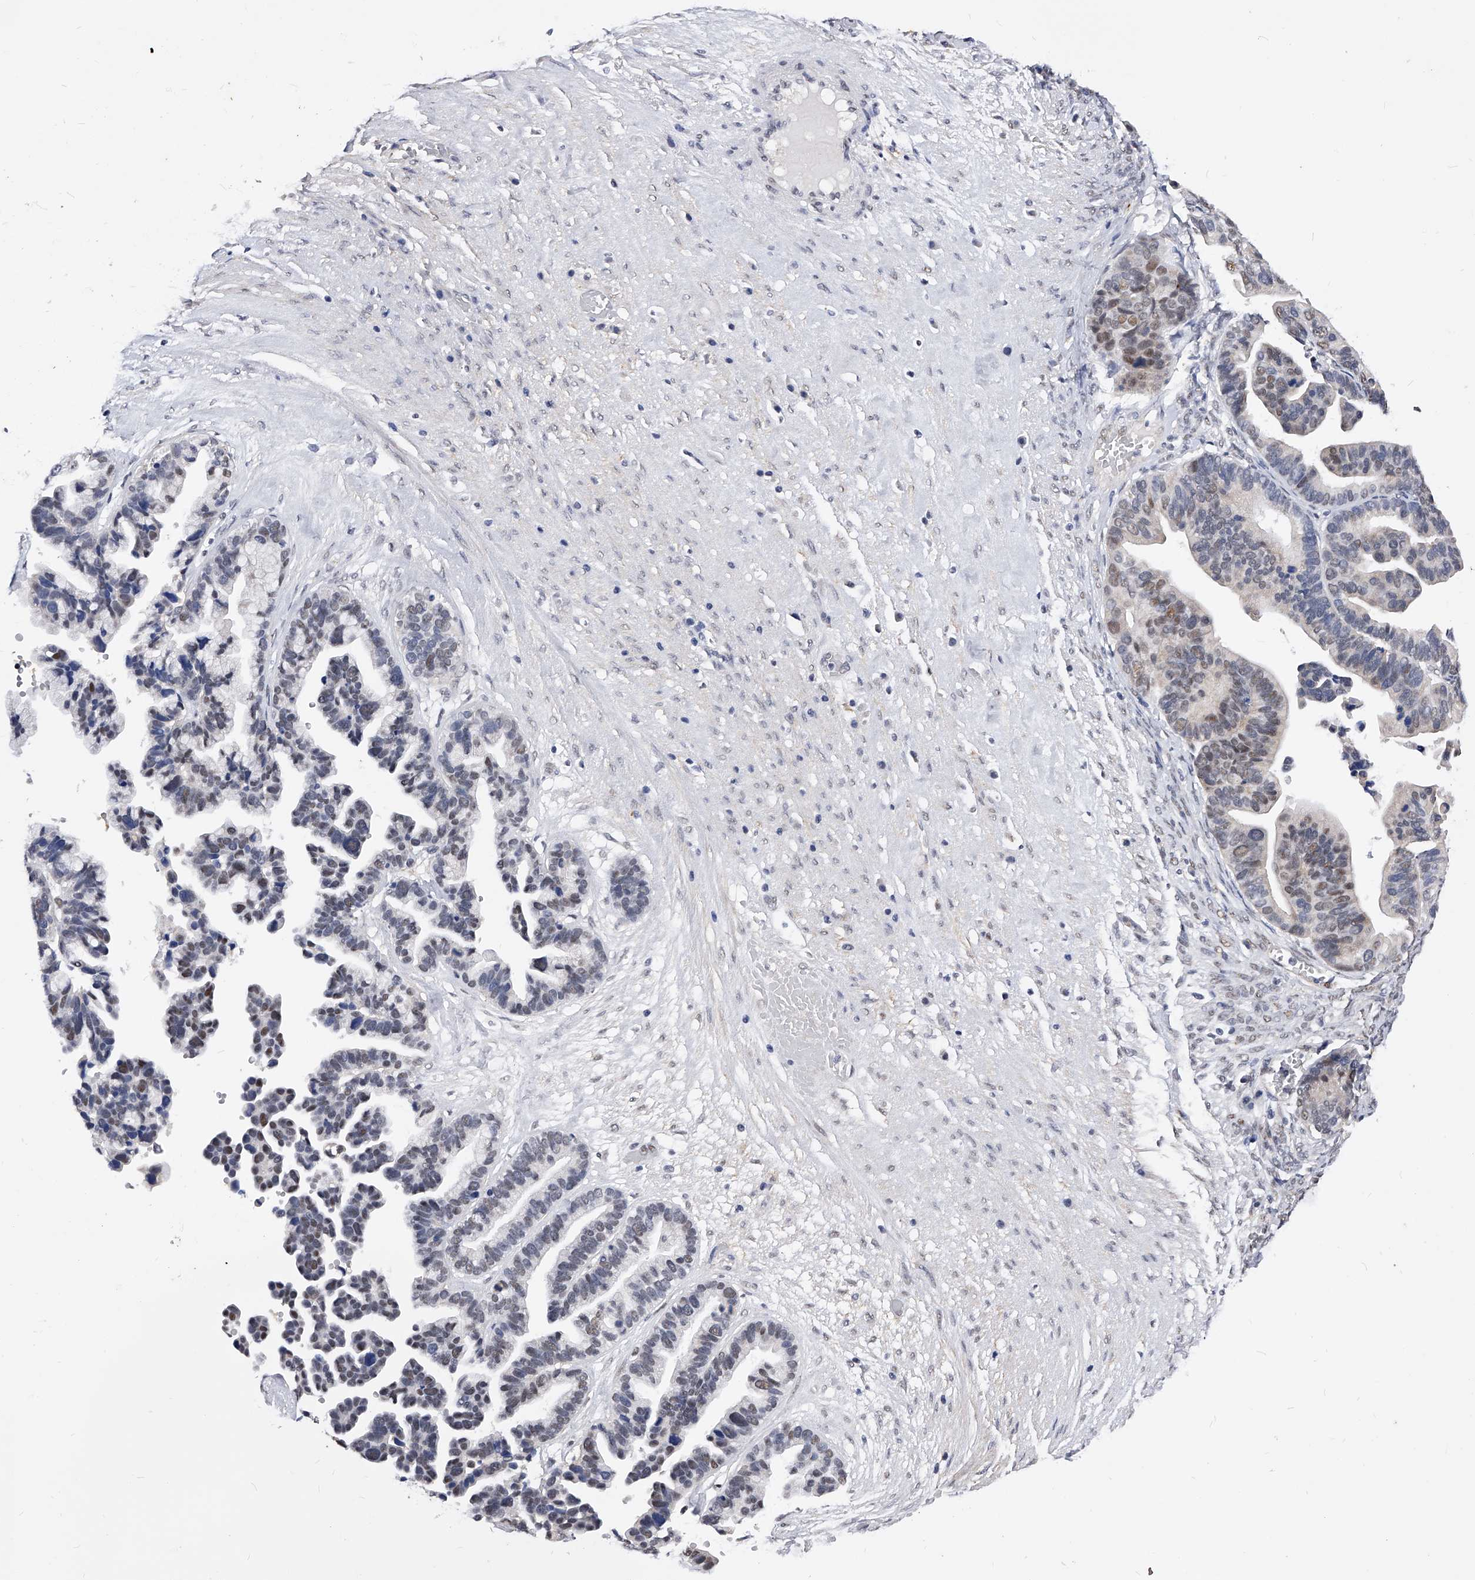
{"staining": {"intensity": "moderate", "quantity": "<25%", "location": "nuclear"}, "tissue": "ovarian cancer", "cell_type": "Tumor cells", "image_type": "cancer", "snomed": [{"axis": "morphology", "description": "Cystadenocarcinoma, serous, NOS"}, {"axis": "topography", "description": "Ovary"}], "caption": "Immunohistochemical staining of ovarian cancer (serous cystadenocarcinoma) displays low levels of moderate nuclear expression in about <25% of tumor cells.", "gene": "ZNF529", "patient": {"sex": "female", "age": 56}}